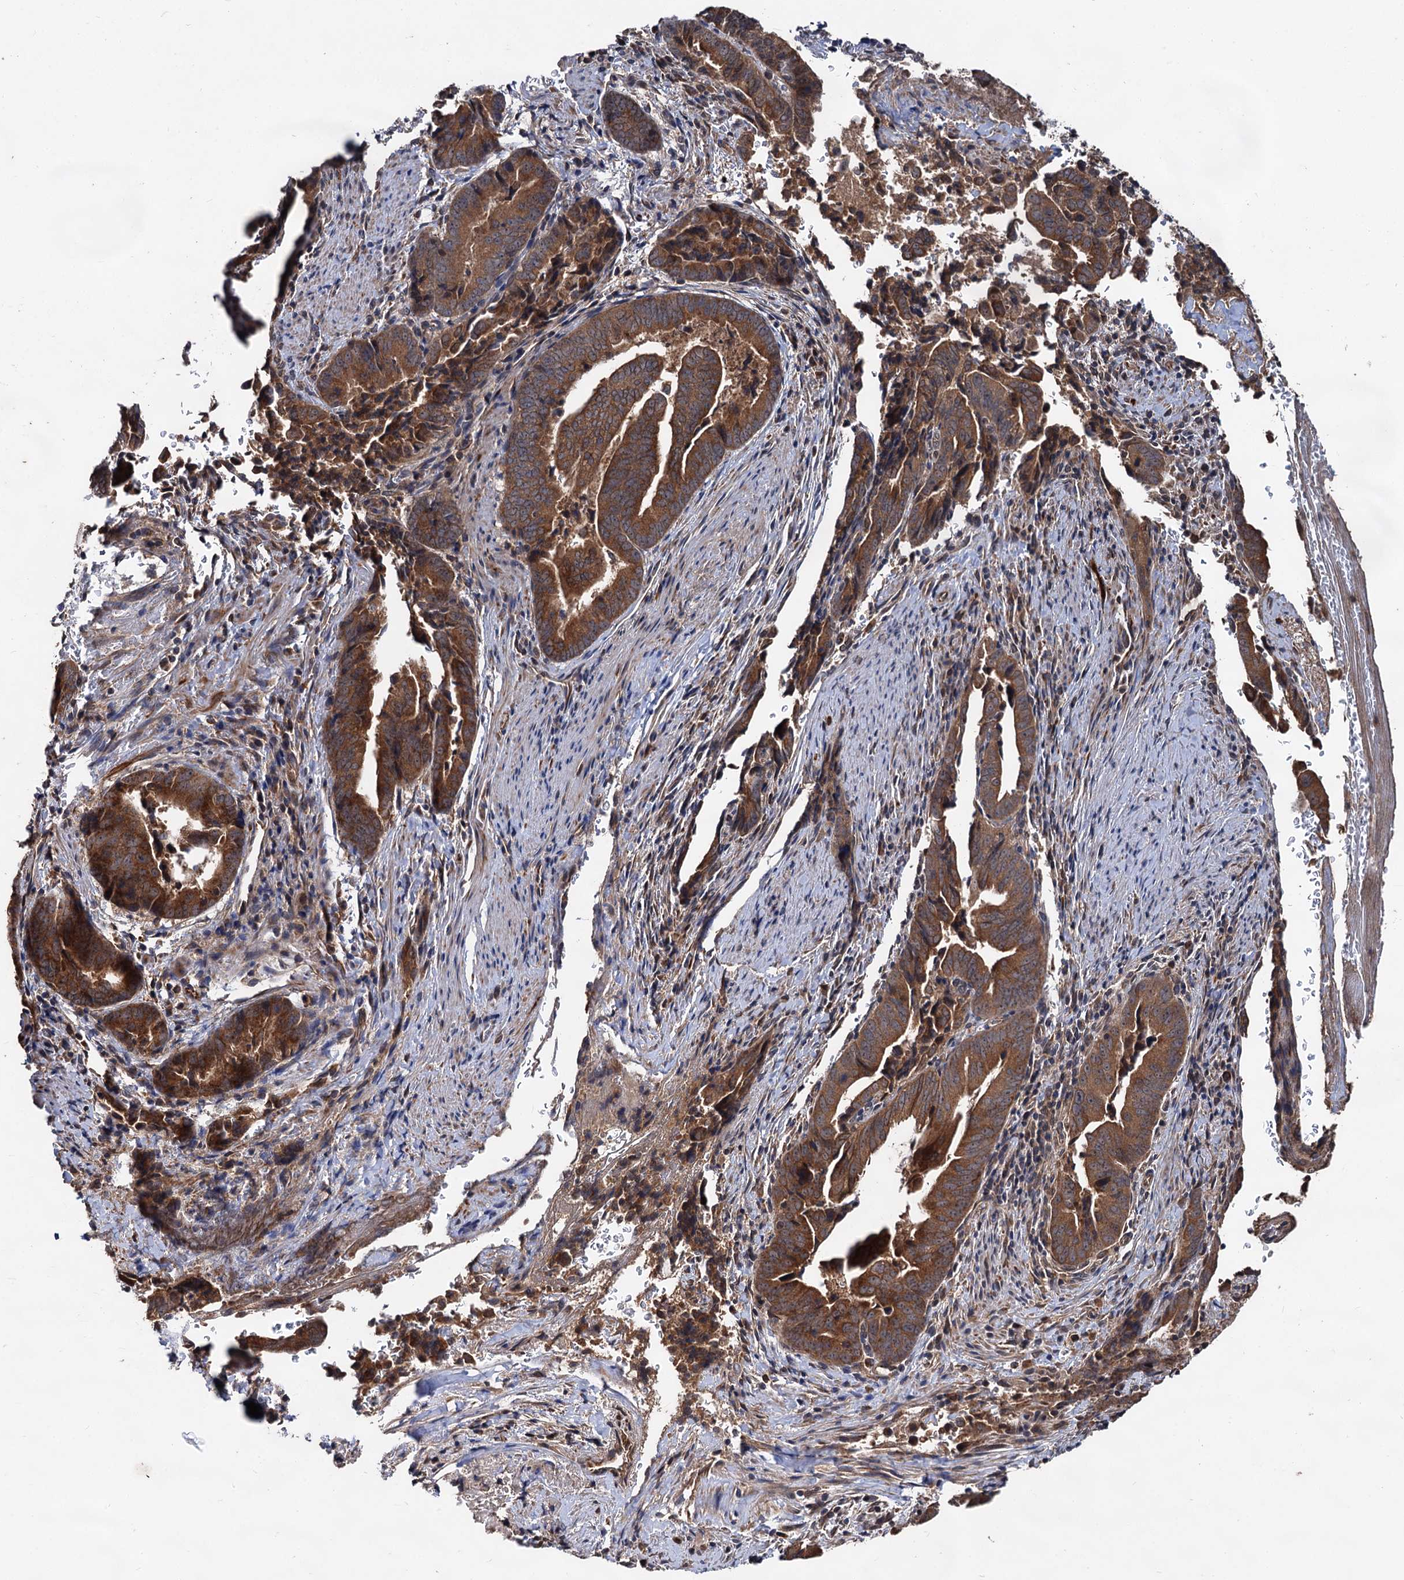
{"staining": {"intensity": "strong", "quantity": ">75%", "location": "cytoplasmic/membranous"}, "tissue": "pancreatic cancer", "cell_type": "Tumor cells", "image_type": "cancer", "snomed": [{"axis": "morphology", "description": "Adenocarcinoma, NOS"}, {"axis": "topography", "description": "Pancreas"}], "caption": "High-magnification brightfield microscopy of pancreatic cancer stained with DAB (3,3'-diaminobenzidine) (brown) and counterstained with hematoxylin (blue). tumor cells exhibit strong cytoplasmic/membranous positivity is seen in about>75% of cells. (DAB (3,3'-diaminobenzidine) = brown stain, brightfield microscopy at high magnification).", "gene": "TEX9", "patient": {"sex": "female", "age": 63}}